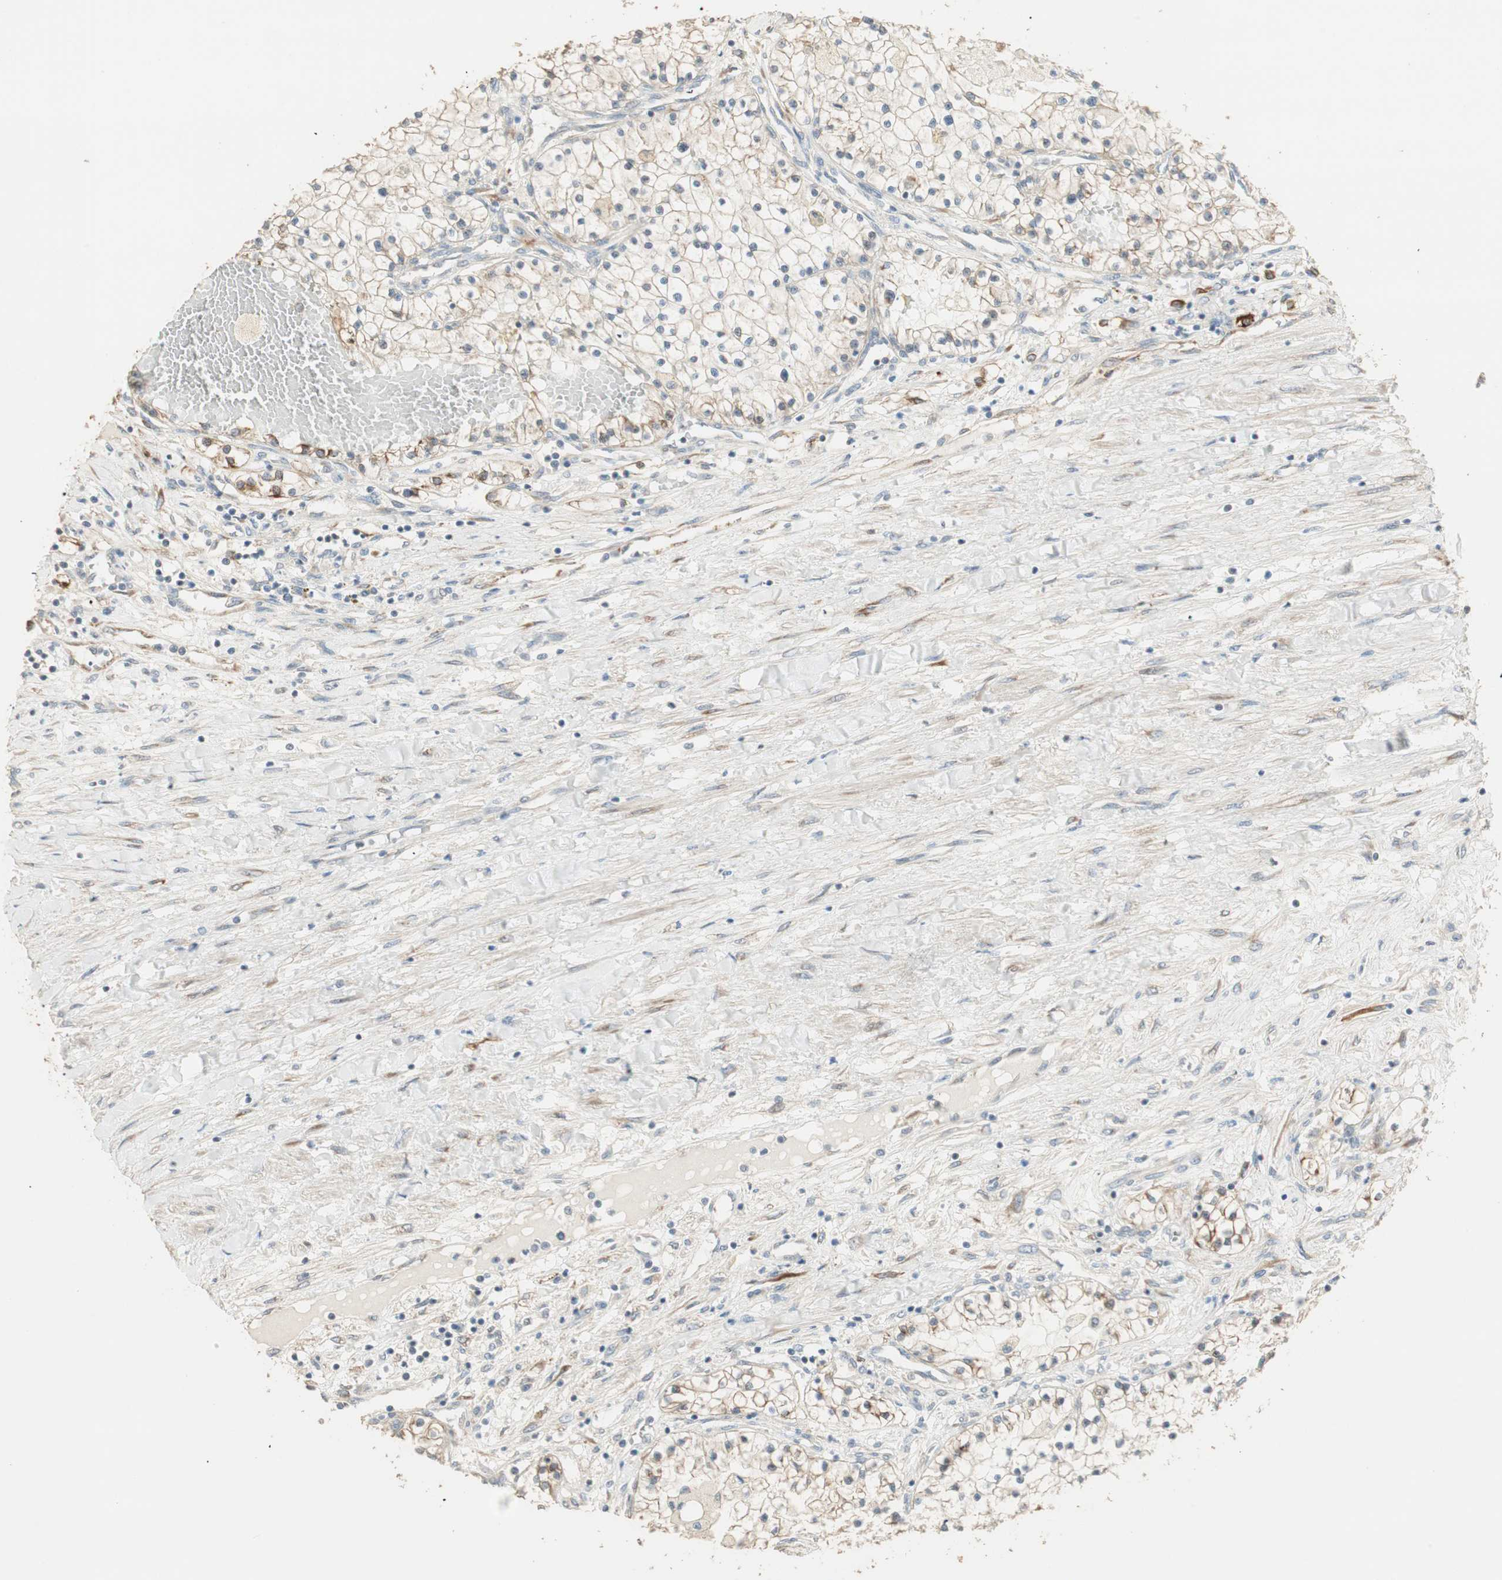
{"staining": {"intensity": "weak", "quantity": ">75%", "location": "cytoplasmic/membranous"}, "tissue": "renal cancer", "cell_type": "Tumor cells", "image_type": "cancer", "snomed": [{"axis": "morphology", "description": "Adenocarcinoma, NOS"}, {"axis": "topography", "description": "Kidney"}], "caption": "Renal adenocarcinoma stained with DAB (3,3'-diaminobenzidine) IHC displays low levels of weak cytoplasmic/membranous positivity in about >75% of tumor cells.", "gene": "TASOR", "patient": {"sex": "male", "age": 68}}